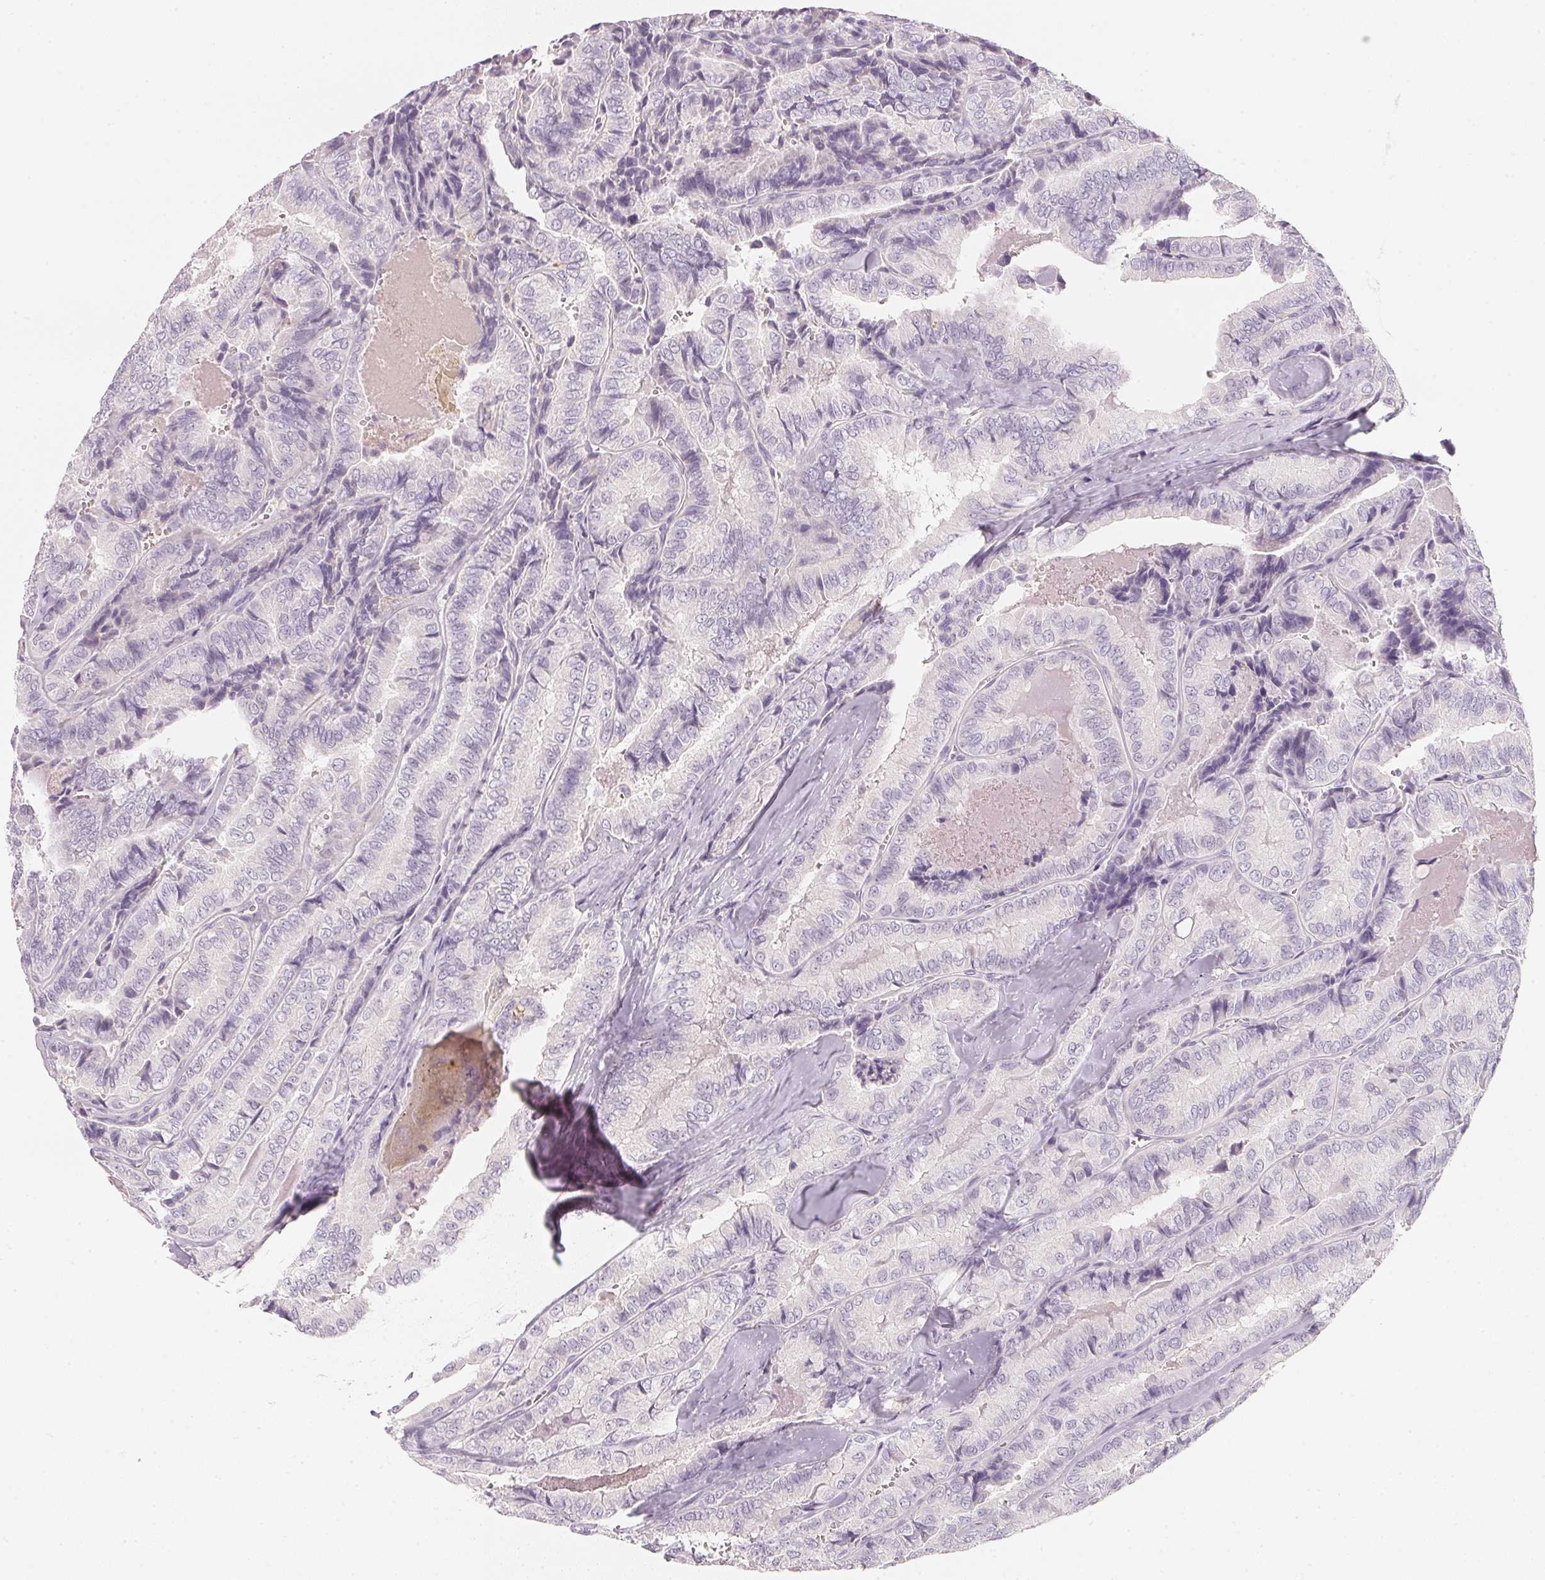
{"staining": {"intensity": "negative", "quantity": "none", "location": "none"}, "tissue": "thyroid cancer", "cell_type": "Tumor cells", "image_type": "cancer", "snomed": [{"axis": "morphology", "description": "Papillary adenocarcinoma, NOS"}, {"axis": "topography", "description": "Thyroid gland"}], "caption": "Human thyroid cancer stained for a protein using immunohistochemistry (IHC) displays no expression in tumor cells.", "gene": "CFAP276", "patient": {"sex": "female", "age": 75}}